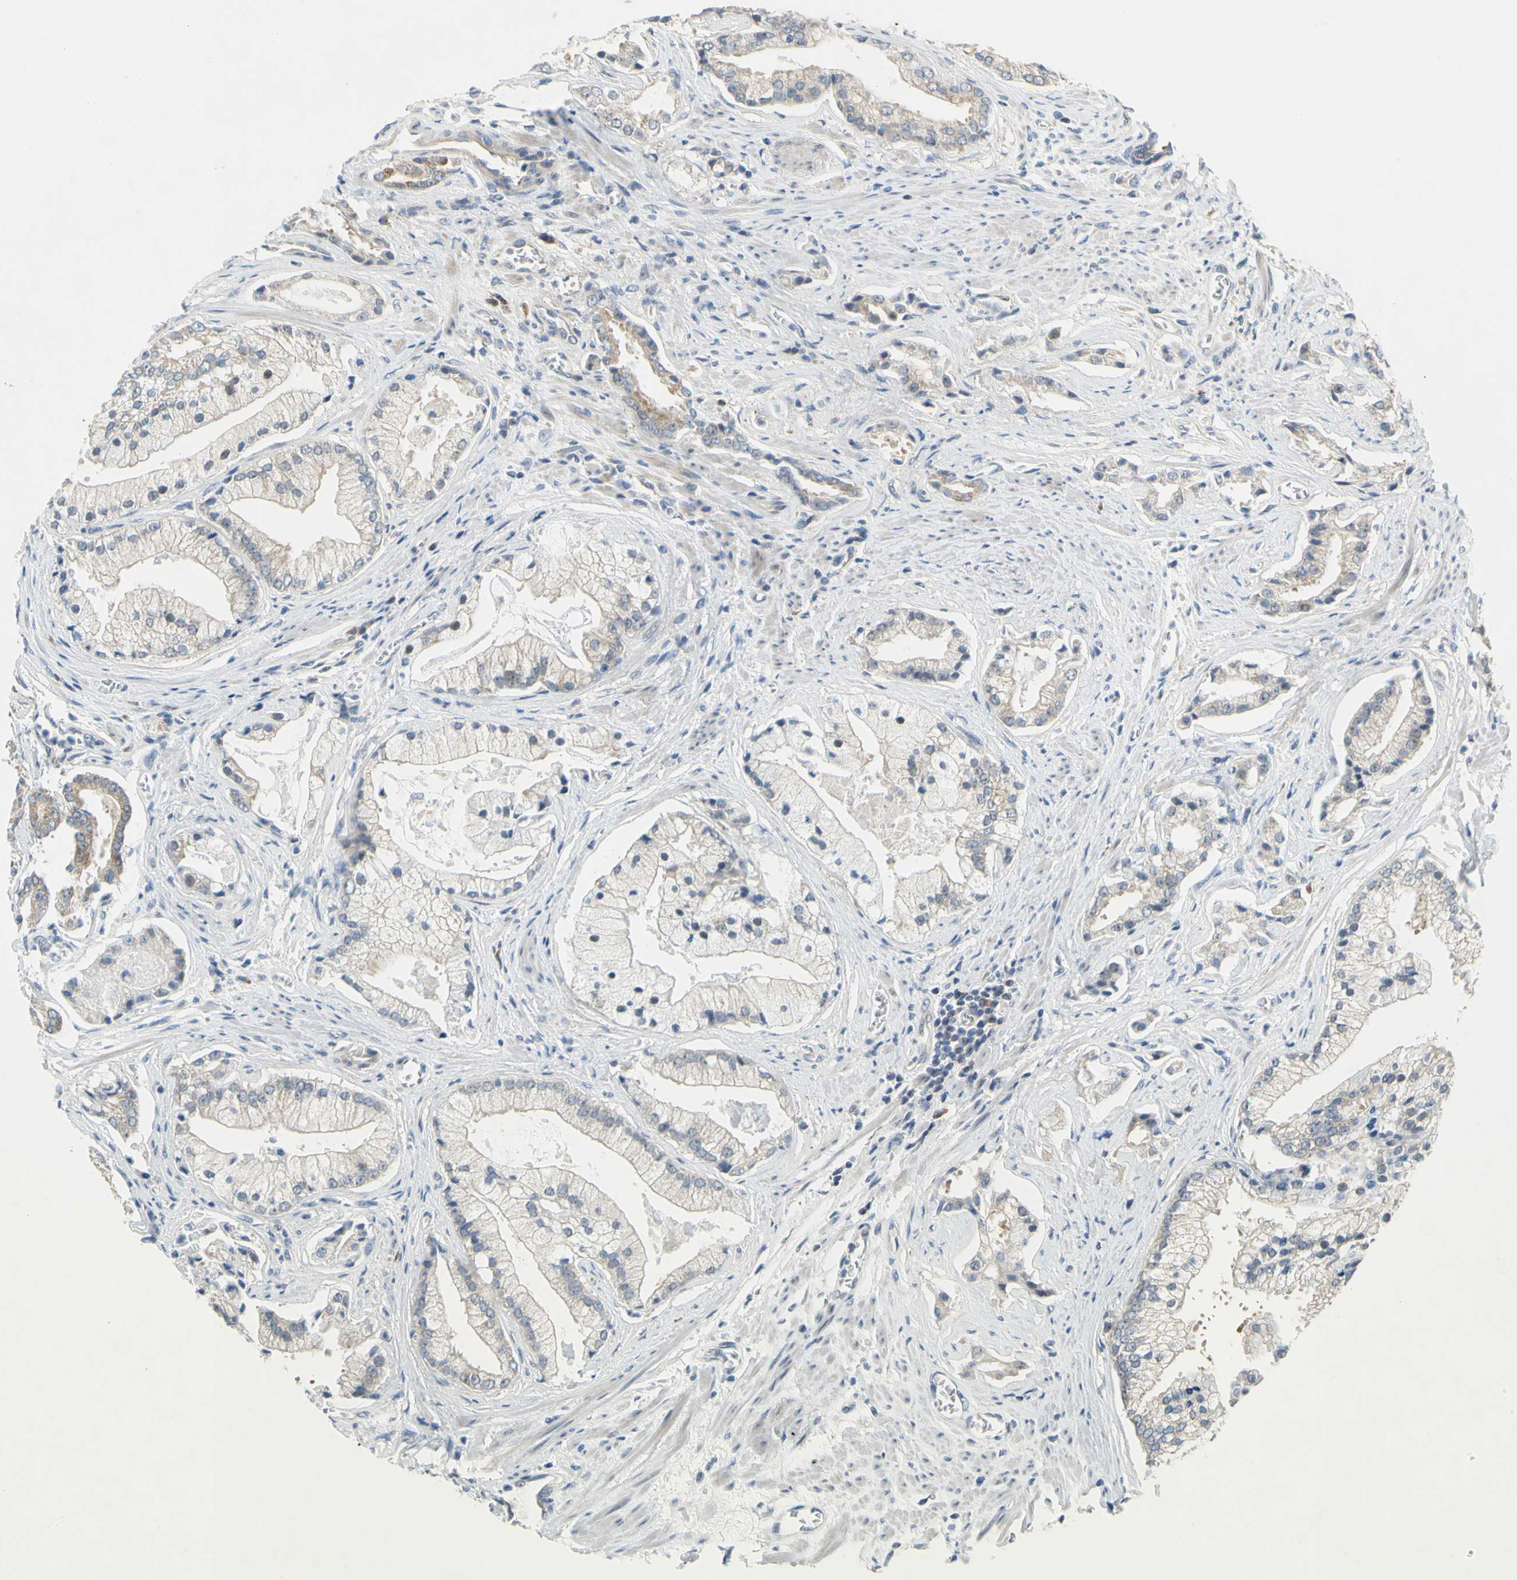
{"staining": {"intensity": "weak", "quantity": ">75%", "location": "cytoplasmic/membranous"}, "tissue": "prostate cancer", "cell_type": "Tumor cells", "image_type": "cancer", "snomed": [{"axis": "morphology", "description": "Adenocarcinoma, High grade"}, {"axis": "topography", "description": "Prostate"}], "caption": "The micrograph displays immunohistochemical staining of prostate cancer. There is weak cytoplasmic/membranous positivity is present in approximately >75% of tumor cells. (DAB IHC with brightfield microscopy, high magnification).", "gene": "CCNB2", "patient": {"sex": "male", "age": 67}}